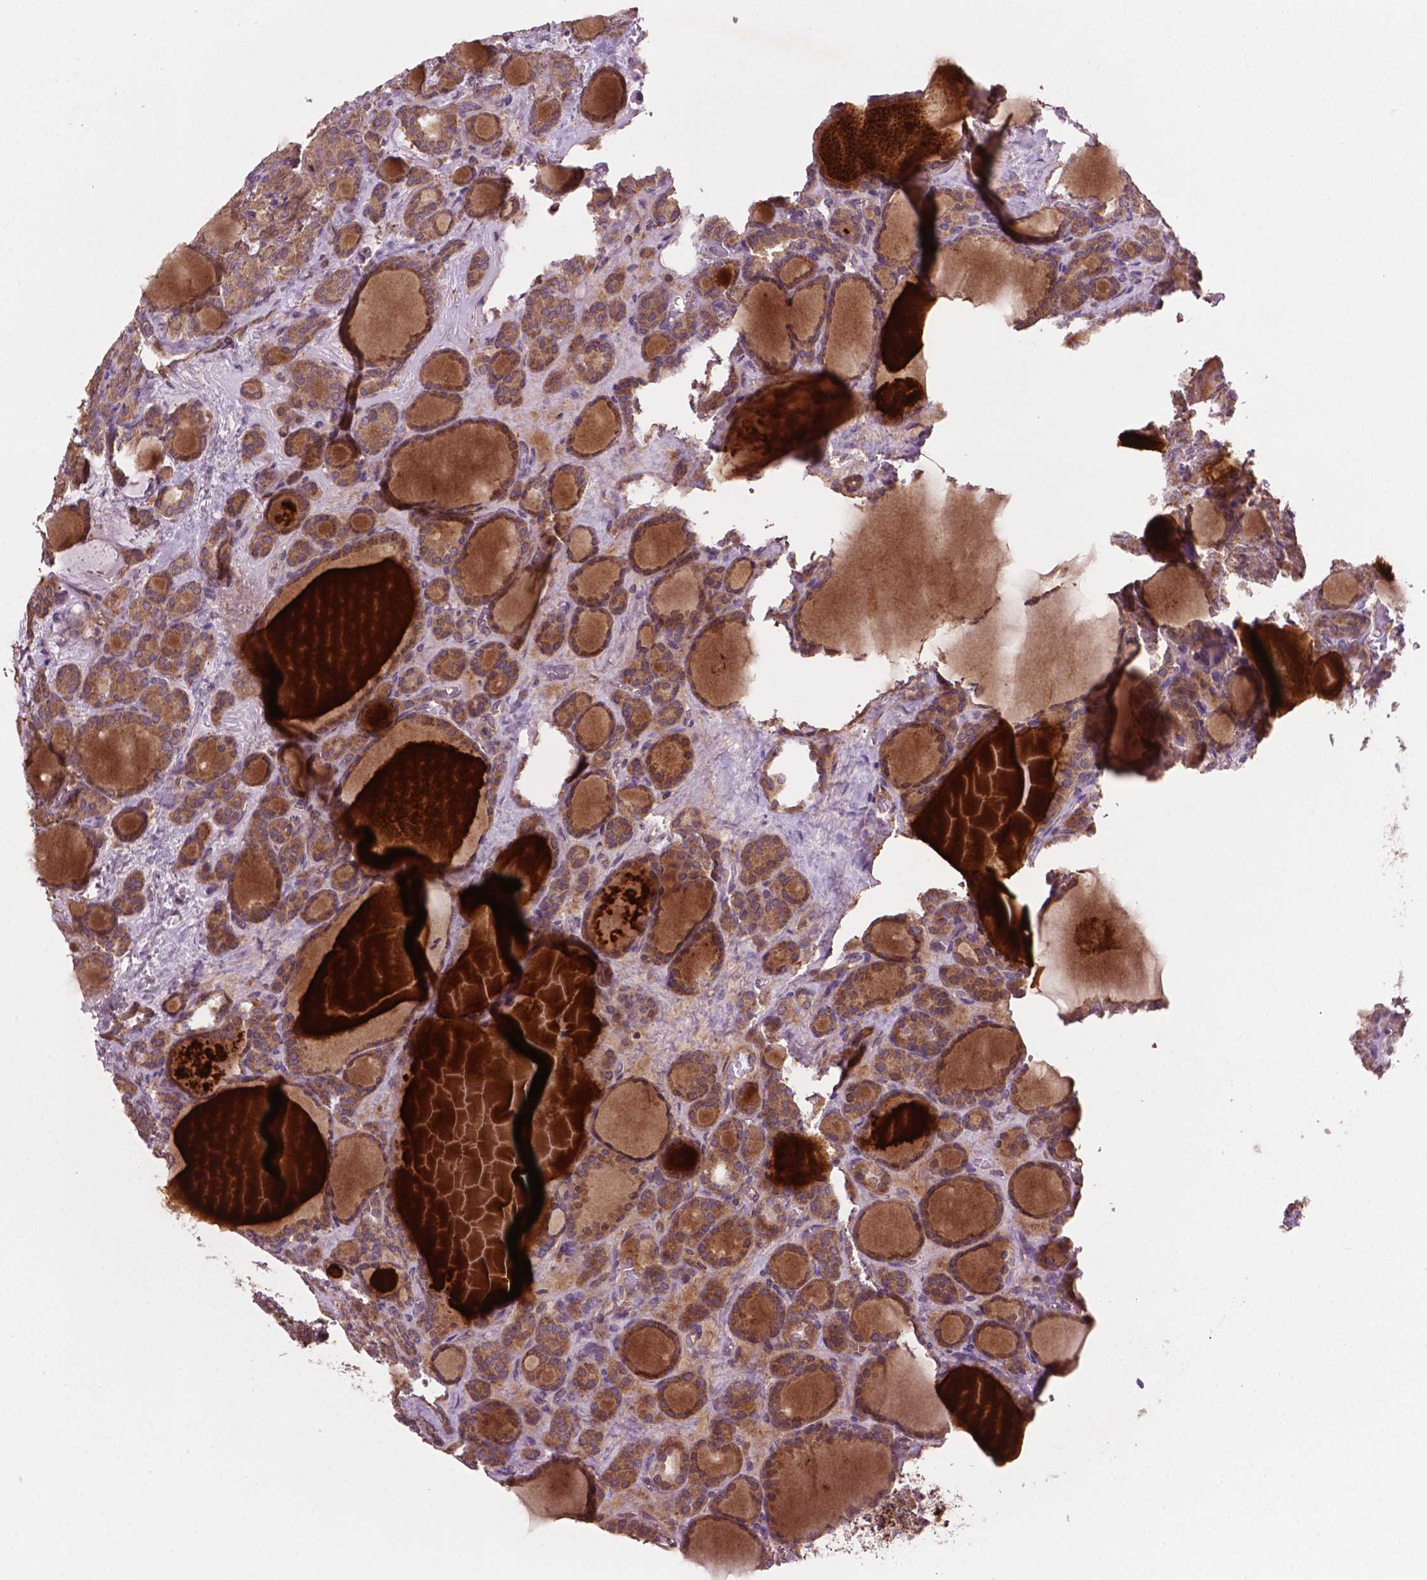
{"staining": {"intensity": "moderate", "quantity": ">75%", "location": "cytoplasmic/membranous"}, "tissue": "thyroid cancer", "cell_type": "Tumor cells", "image_type": "cancer", "snomed": [{"axis": "morphology", "description": "Normal tissue, NOS"}, {"axis": "morphology", "description": "Follicular adenoma carcinoma, NOS"}, {"axis": "topography", "description": "Thyroid gland"}], "caption": "About >75% of tumor cells in human follicular adenoma carcinoma (thyroid) show moderate cytoplasmic/membranous protein positivity as visualized by brown immunohistochemical staining.", "gene": "GJA9", "patient": {"sex": "female", "age": 31}}